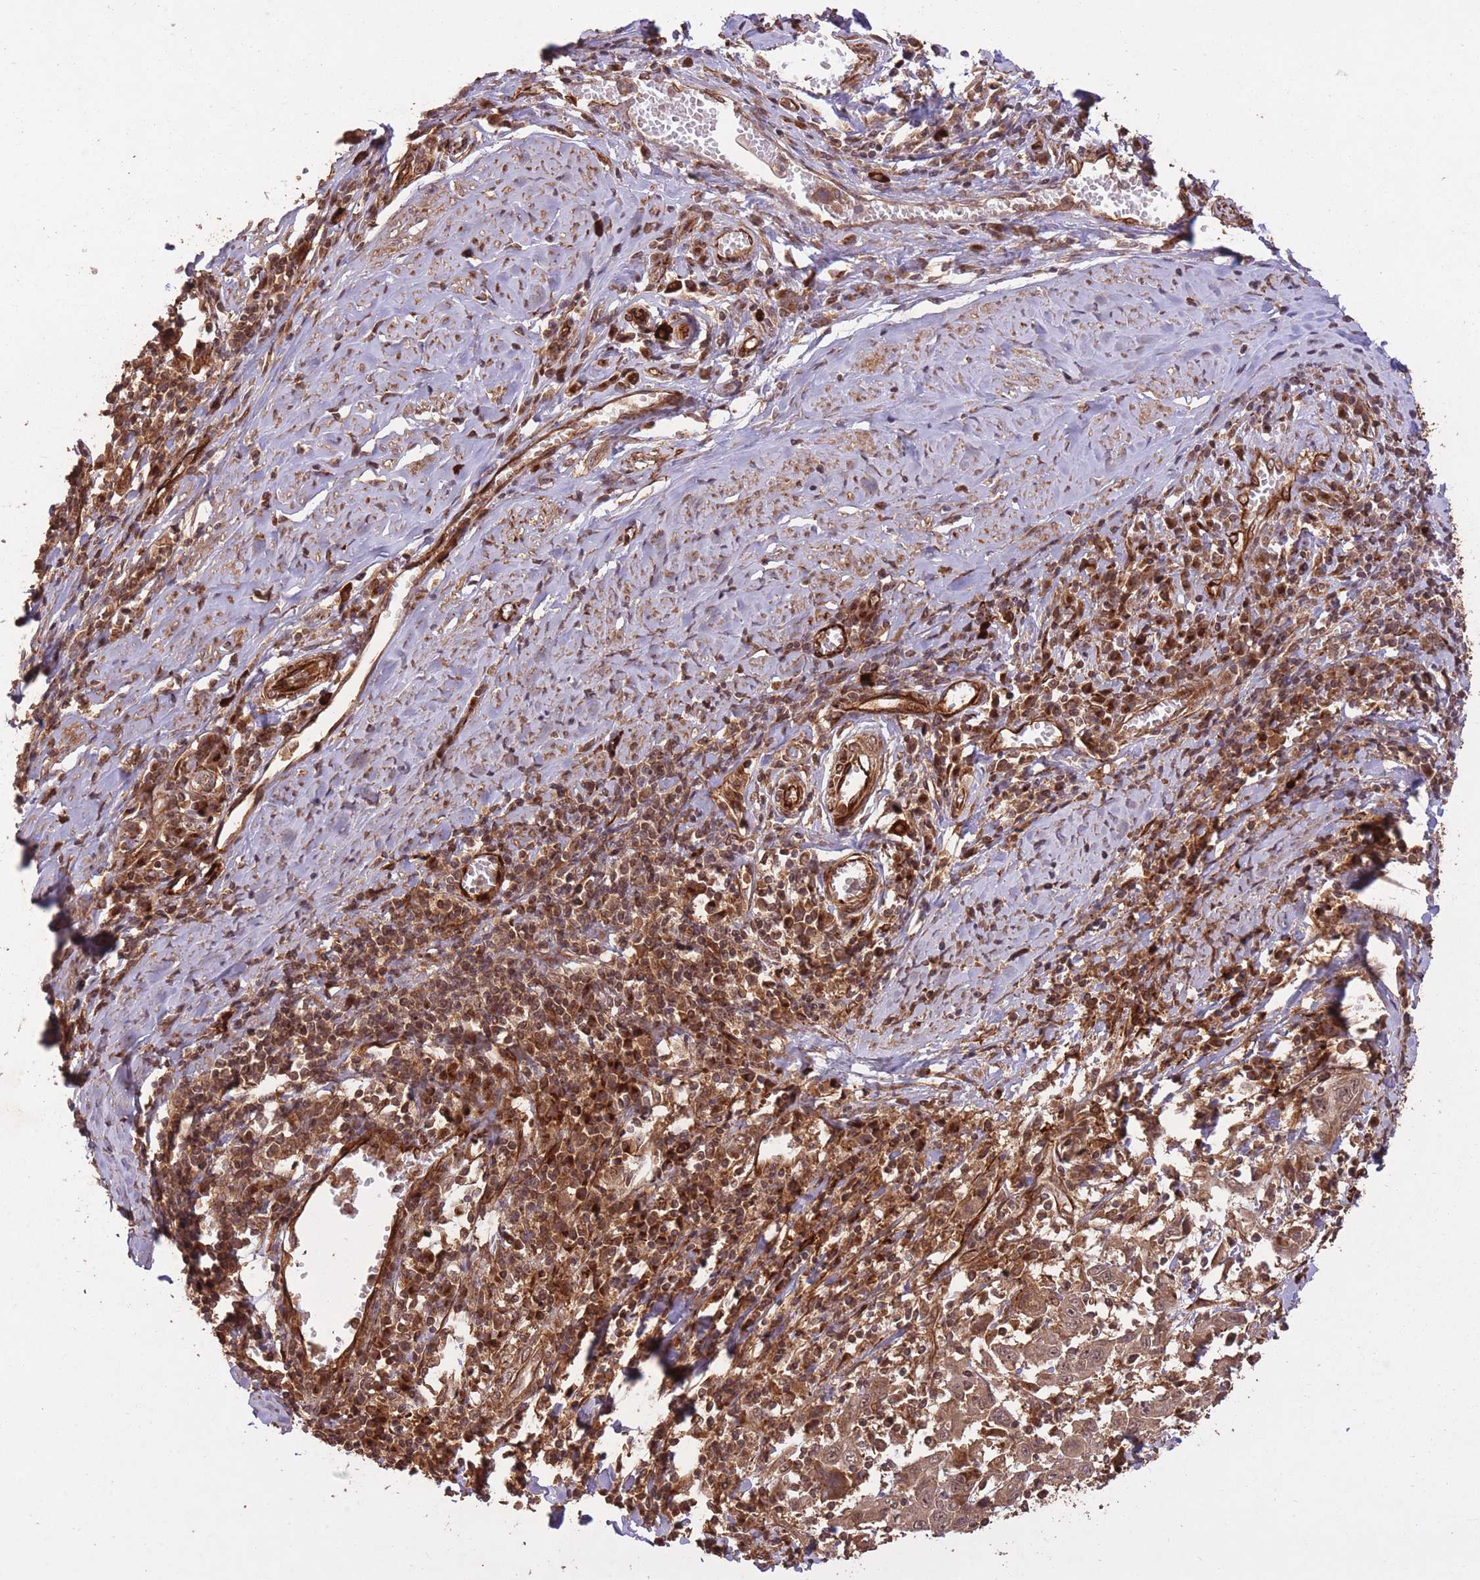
{"staining": {"intensity": "moderate", "quantity": ">75%", "location": "cytoplasmic/membranous,nuclear"}, "tissue": "cervical cancer", "cell_type": "Tumor cells", "image_type": "cancer", "snomed": [{"axis": "morphology", "description": "Squamous cell carcinoma, NOS"}, {"axis": "topography", "description": "Cervix"}], "caption": "Squamous cell carcinoma (cervical) tissue displays moderate cytoplasmic/membranous and nuclear staining in about >75% of tumor cells, visualized by immunohistochemistry.", "gene": "ERBB3", "patient": {"sex": "female", "age": 46}}